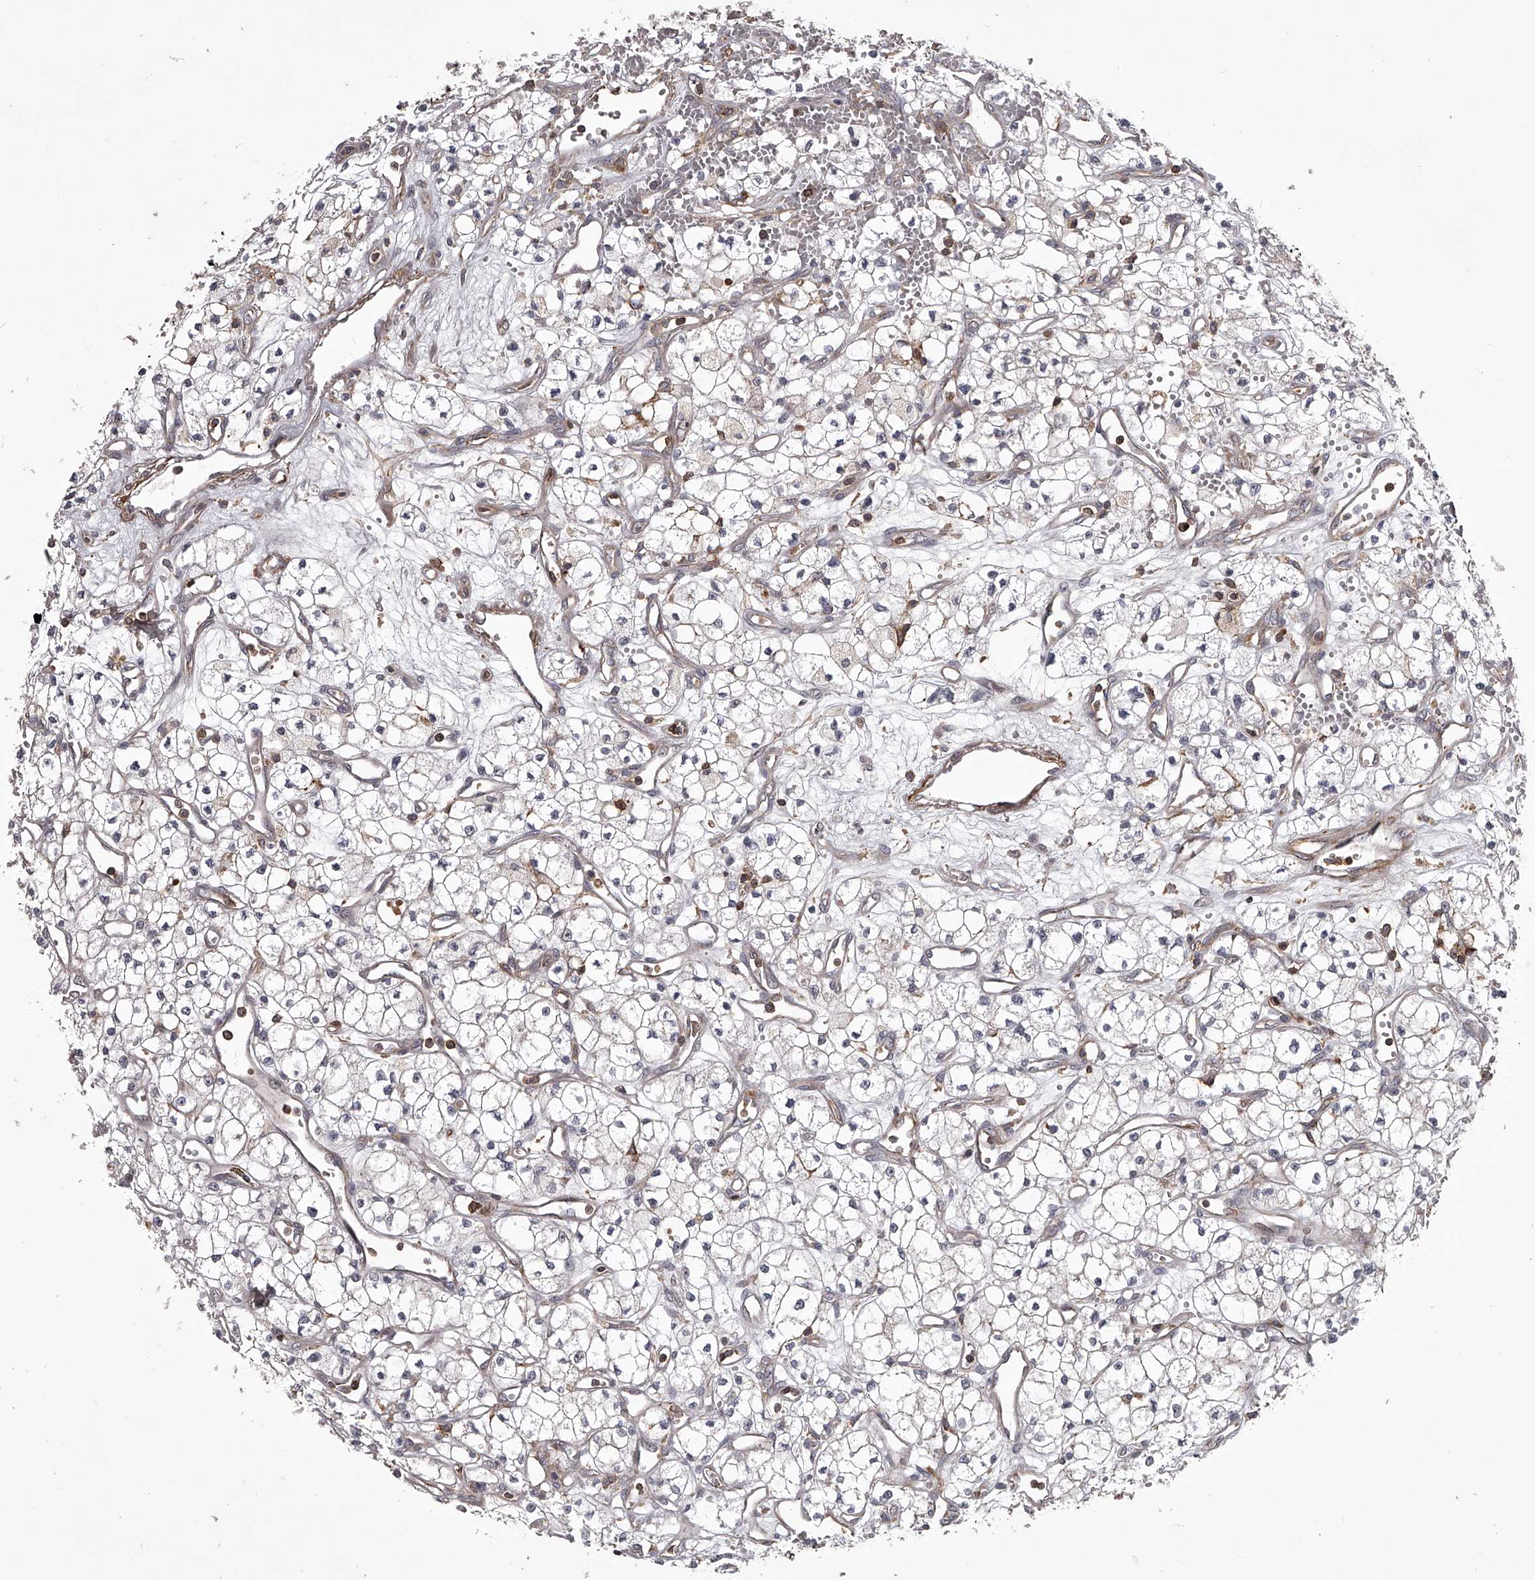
{"staining": {"intensity": "negative", "quantity": "none", "location": "none"}, "tissue": "renal cancer", "cell_type": "Tumor cells", "image_type": "cancer", "snomed": [{"axis": "morphology", "description": "Adenocarcinoma, NOS"}, {"axis": "topography", "description": "Kidney"}], "caption": "Tumor cells are negative for brown protein staining in renal cancer (adenocarcinoma).", "gene": "RRP36", "patient": {"sex": "male", "age": 59}}